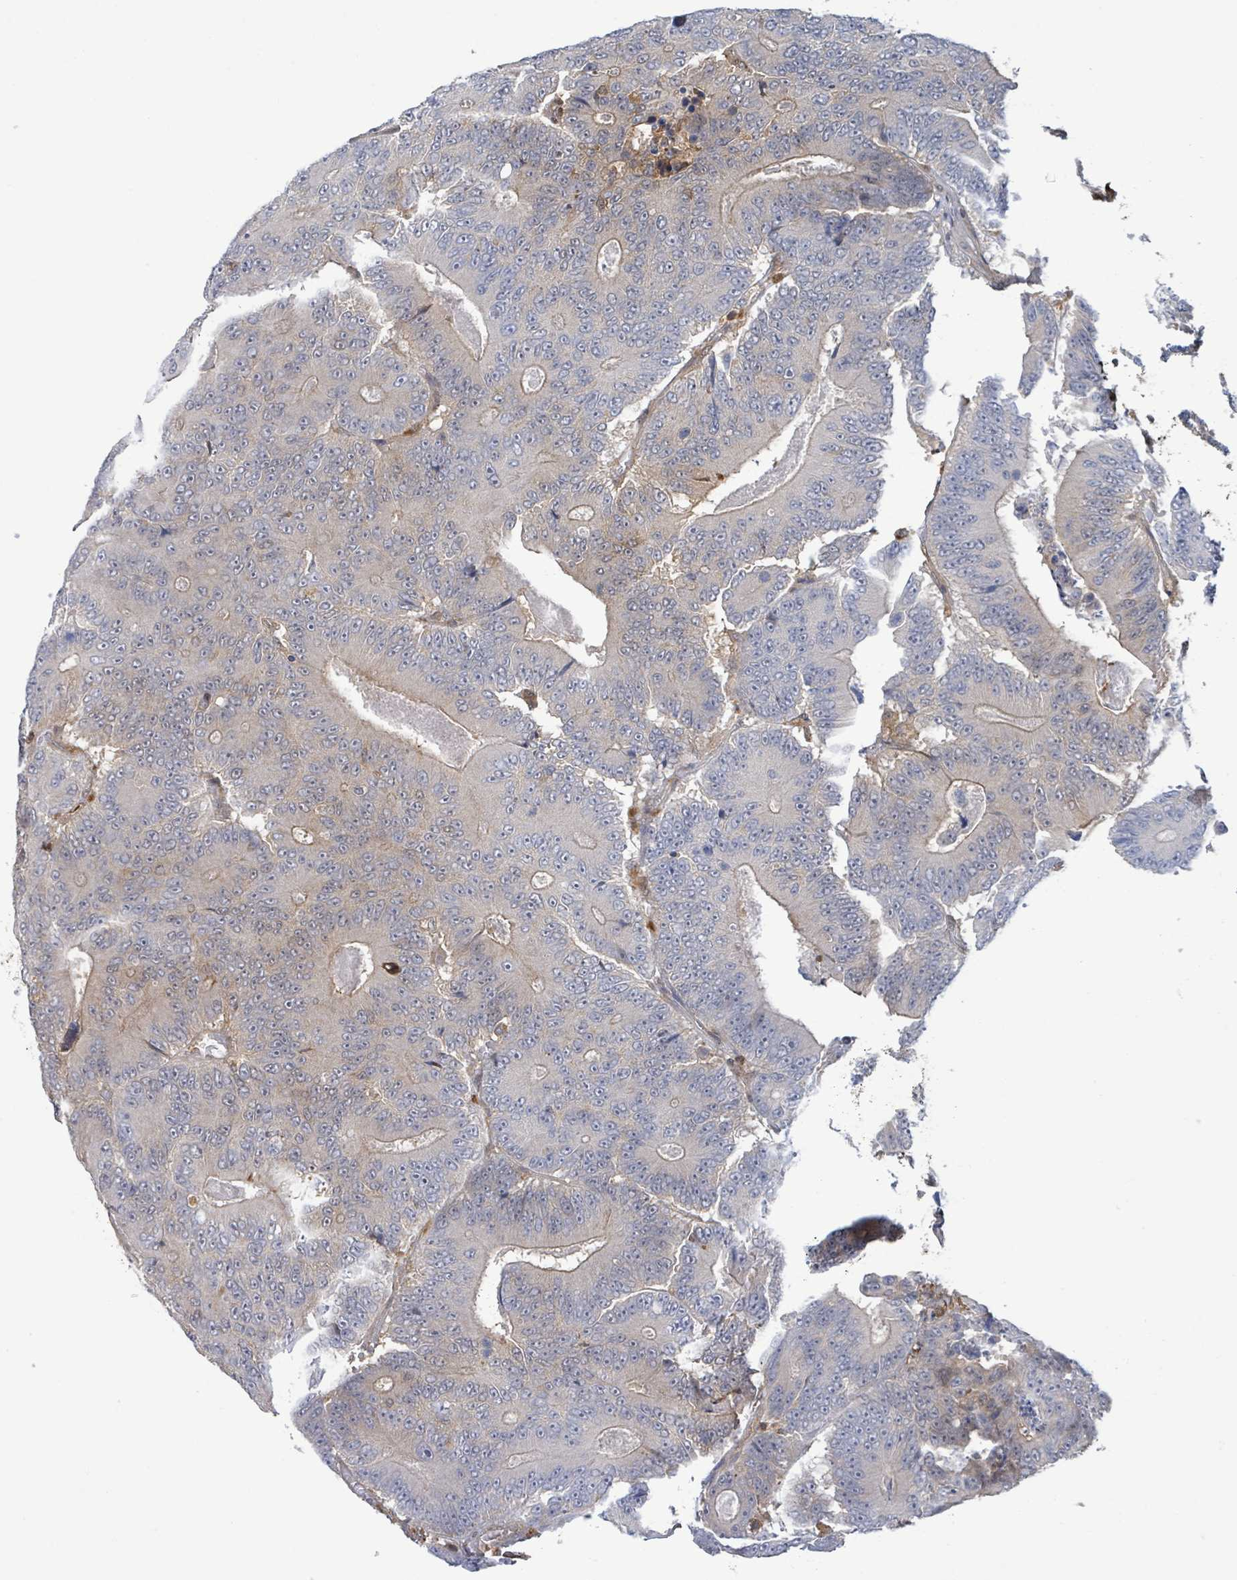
{"staining": {"intensity": "negative", "quantity": "none", "location": "none"}, "tissue": "colorectal cancer", "cell_type": "Tumor cells", "image_type": "cancer", "snomed": [{"axis": "morphology", "description": "Adenocarcinoma, NOS"}, {"axis": "topography", "description": "Colon"}], "caption": "High magnification brightfield microscopy of colorectal adenocarcinoma stained with DAB (brown) and counterstained with hematoxylin (blue): tumor cells show no significant positivity.", "gene": "PGAM1", "patient": {"sex": "male", "age": 83}}